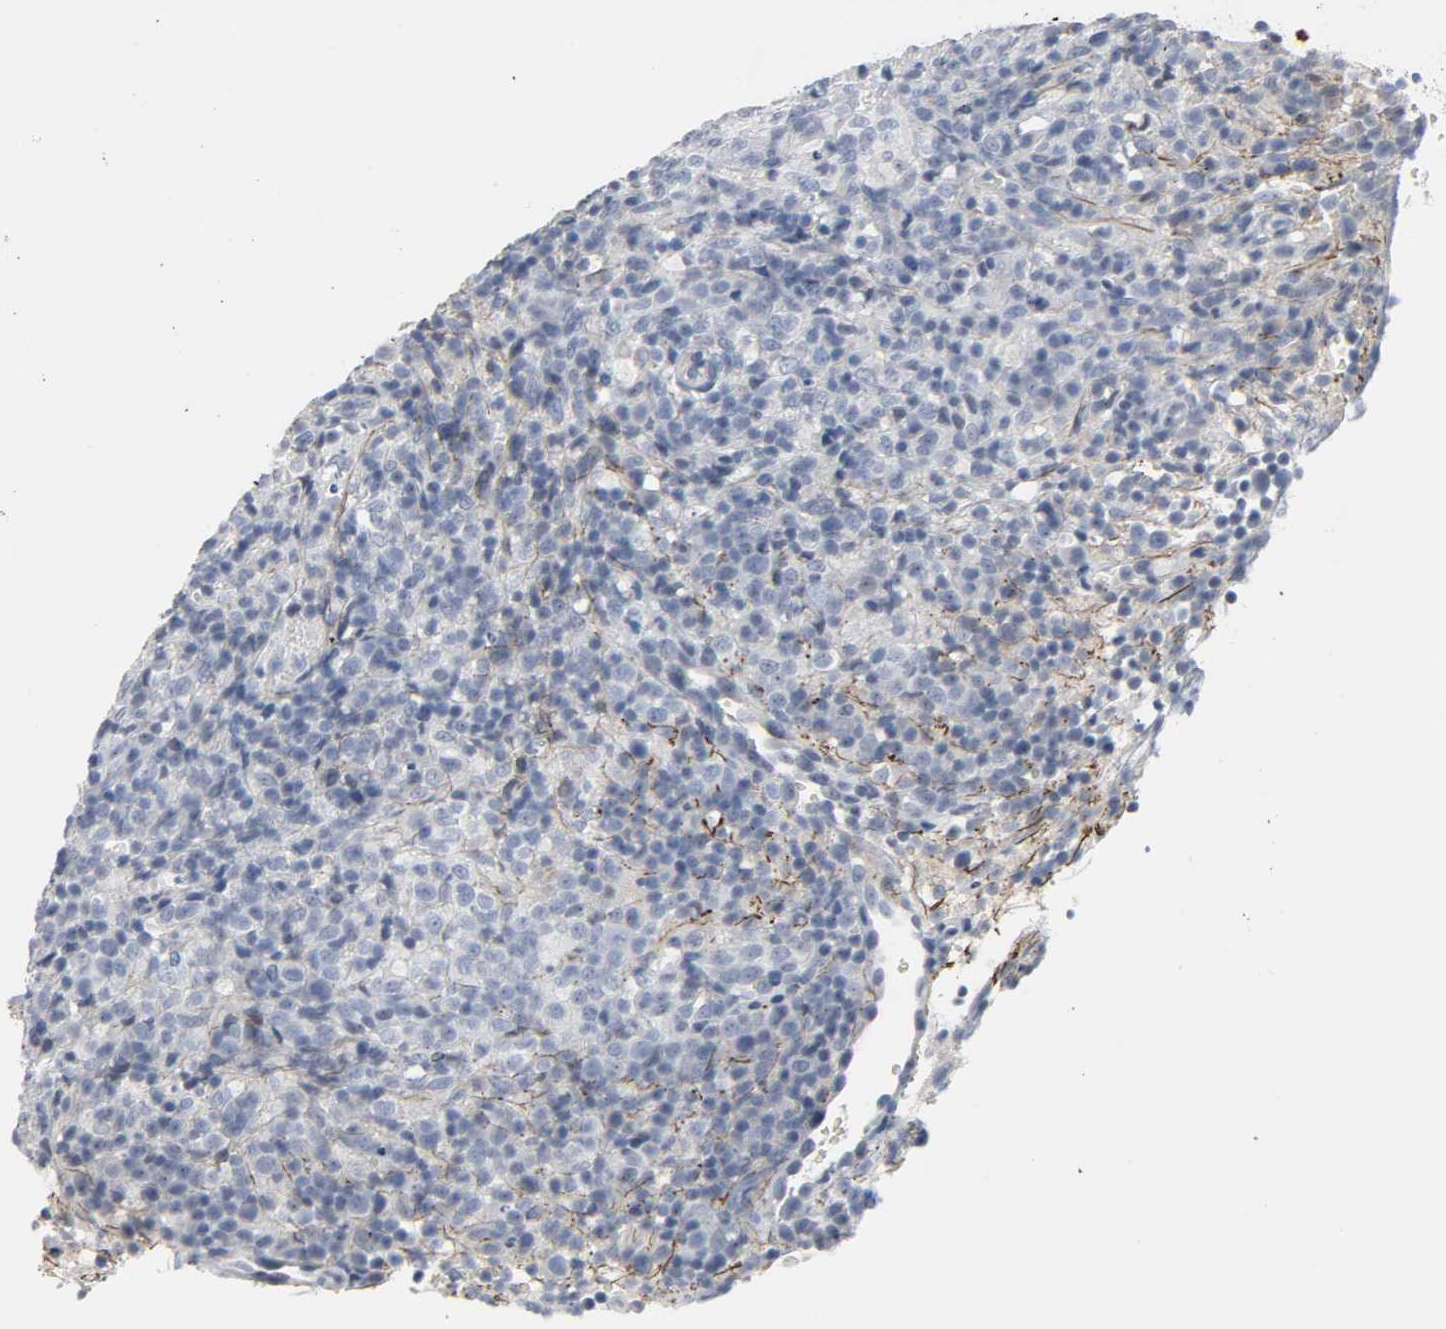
{"staining": {"intensity": "negative", "quantity": "none", "location": "none"}, "tissue": "lymphoma", "cell_type": "Tumor cells", "image_type": "cancer", "snomed": [{"axis": "morphology", "description": "Malignant lymphoma, non-Hodgkin's type, High grade"}, {"axis": "topography", "description": "Lymph node"}], "caption": "Tumor cells are negative for brown protein staining in high-grade malignant lymphoma, non-Hodgkin's type. (Stains: DAB (3,3'-diaminobenzidine) IHC with hematoxylin counter stain, Microscopy: brightfield microscopy at high magnification).", "gene": "FBLN5", "patient": {"sex": "female", "age": 76}}